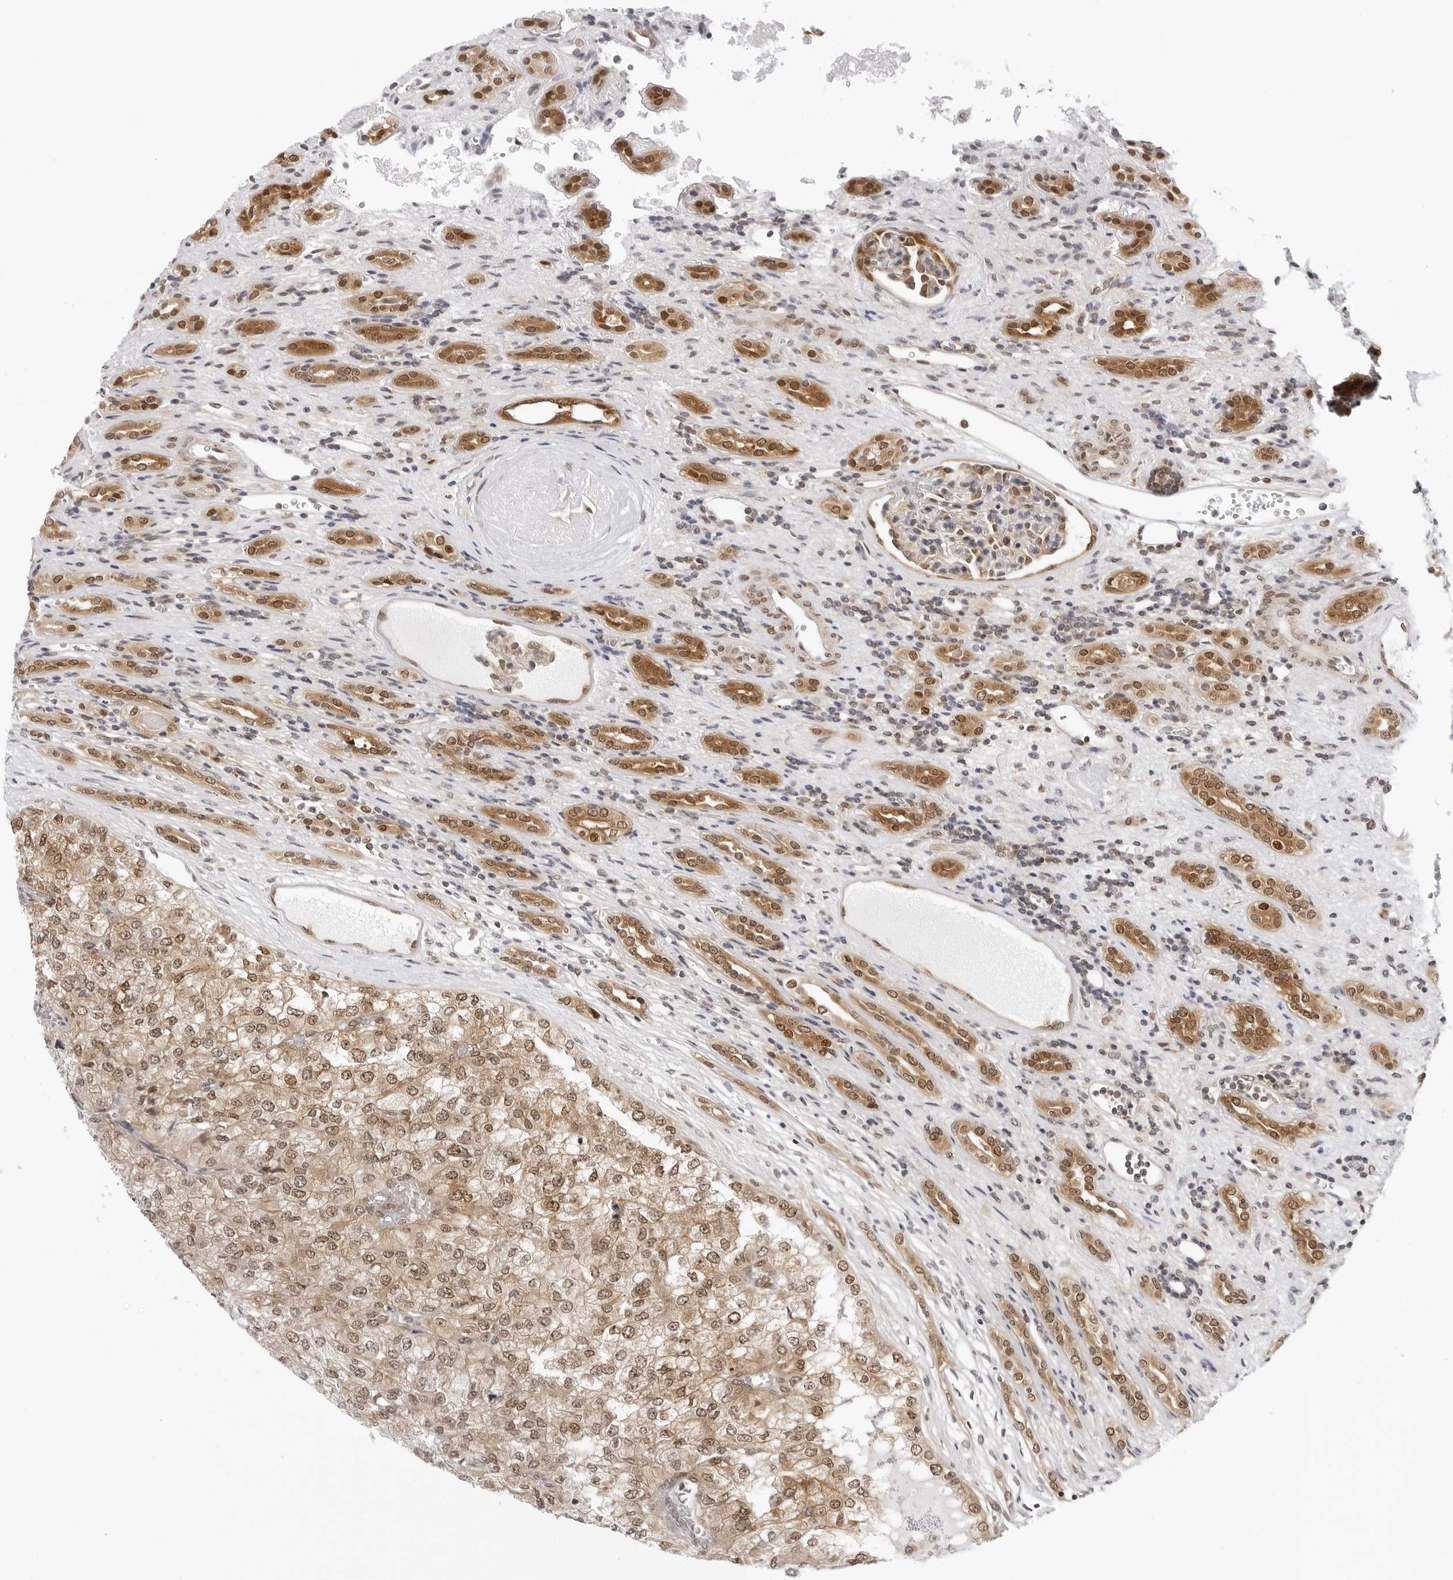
{"staining": {"intensity": "moderate", "quantity": ">75%", "location": "cytoplasmic/membranous,nuclear"}, "tissue": "renal cancer", "cell_type": "Tumor cells", "image_type": "cancer", "snomed": [{"axis": "morphology", "description": "Adenocarcinoma, NOS"}, {"axis": "topography", "description": "Kidney"}], "caption": "Immunohistochemistry (IHC) (DAB) staining of human renal cancer (adenocarcinoma) demonstrates moderate cytoplasmic/membranous and nuclear protein expression in approximately >75% of tumor cells.", "gene": "WDR77", "patient": {"sex": "female", "age": 54}}